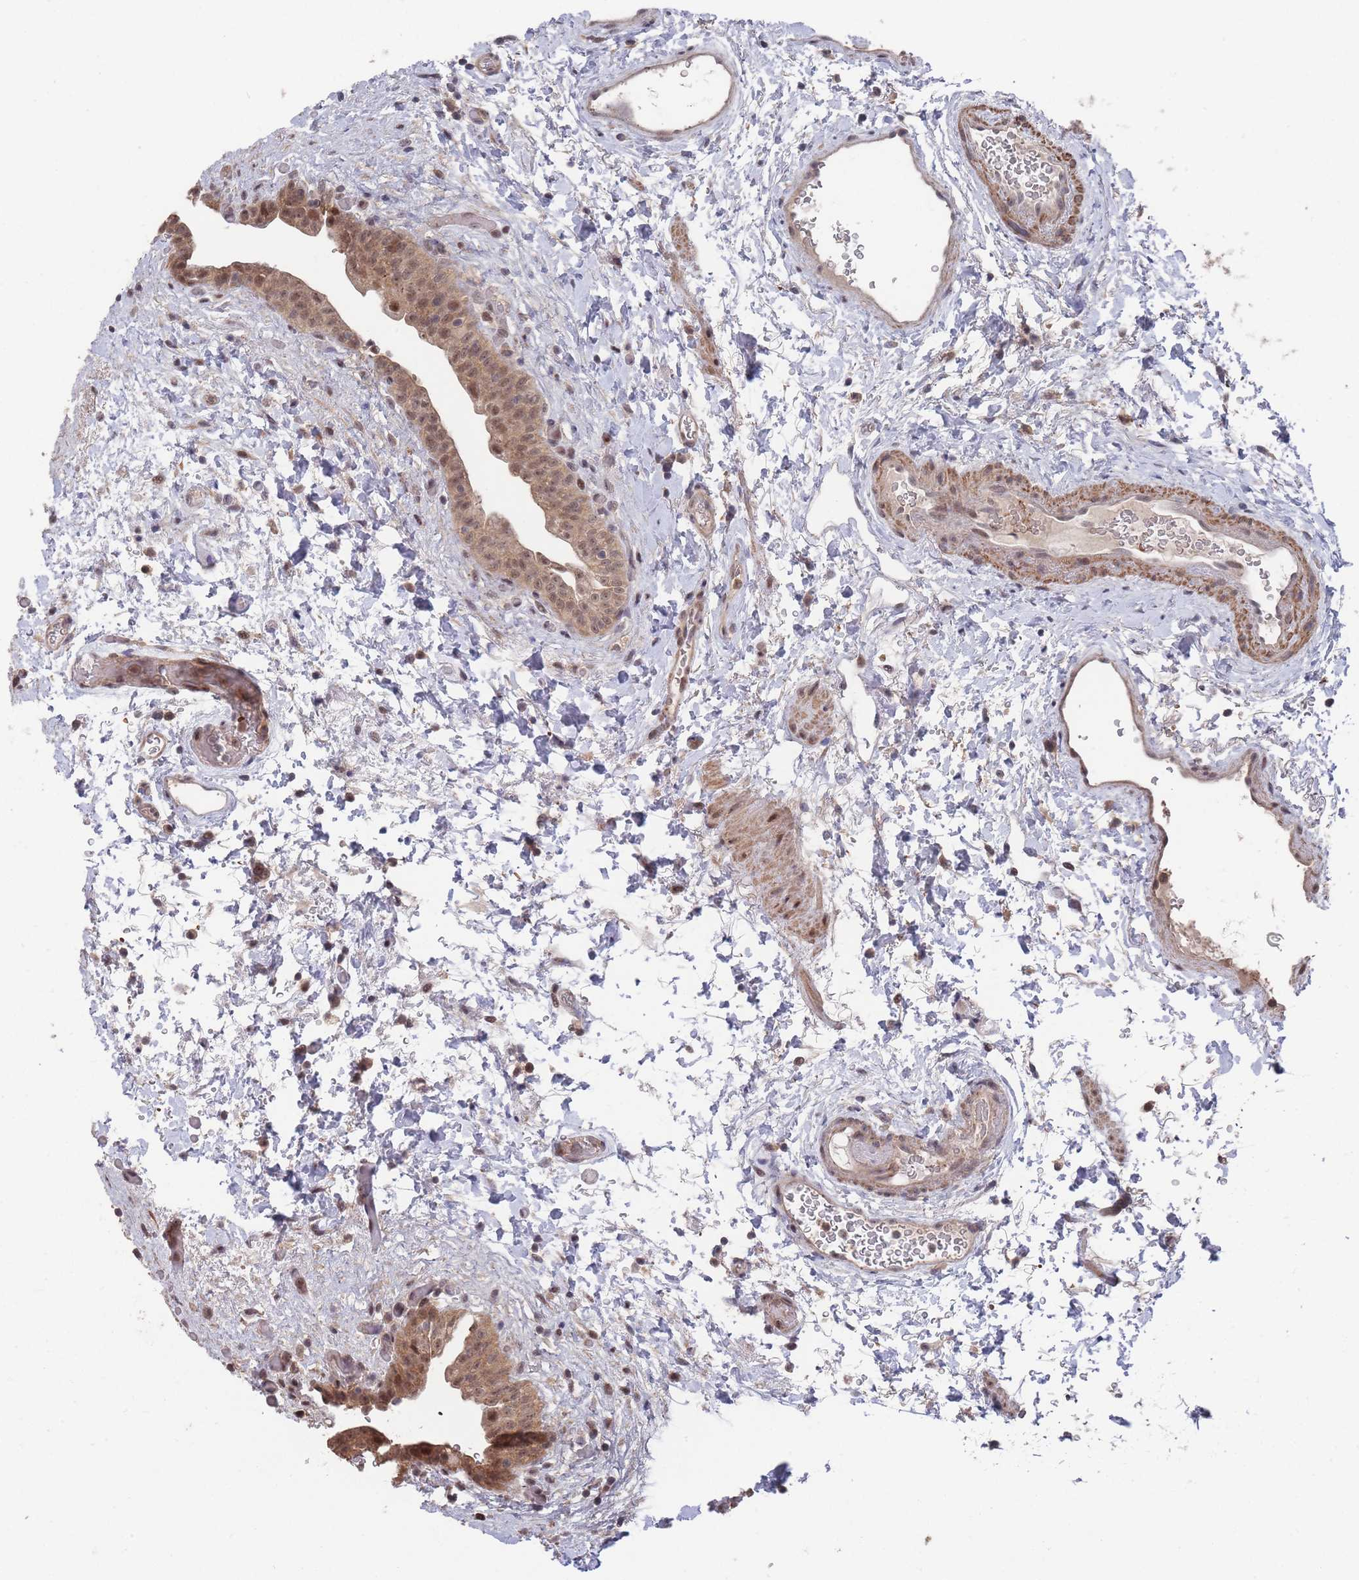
{"staining": {"intensity": "moderate", "quantity": ">75%", "location": "cytoplasmic/membranous,nuclear"}, "tissue": "urinary bladder", "cell_type": "Urothelial cells", "image_type": "normal", "snomed": [{"axis": "morphology", "description": "Normal tissue, NOS"}, {"axis": "topography", "description": "Urinary bladder"}], "caption": "Urinary bladder stained for a protein (brown) shows moderate cytoplasmic/membranous,nuclear positive staining in approximately >75% of urothelial cells.", "gene": "SF3B1", "patient": {"sex": "male", "age": 69}}